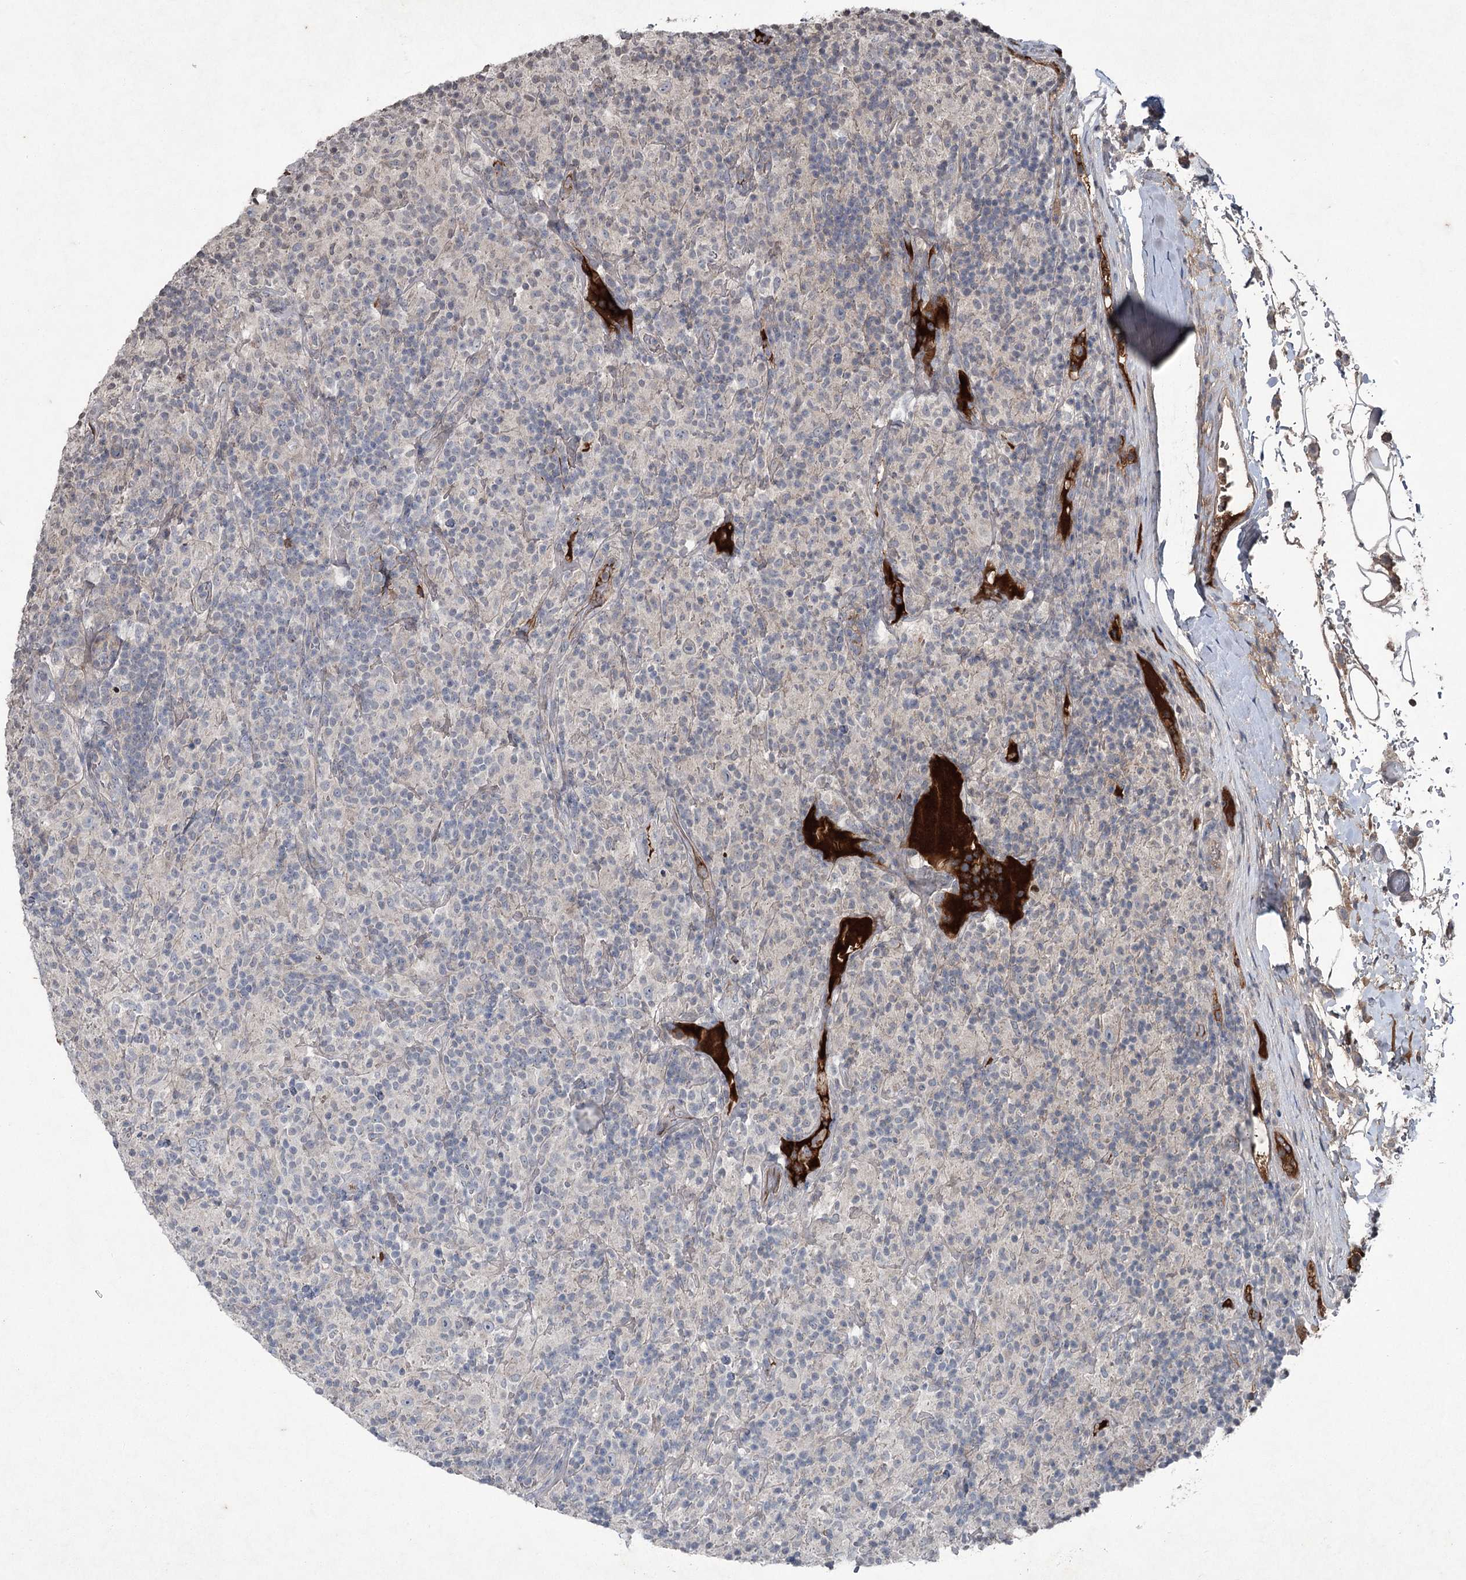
{"staining": {"intensity": "negative", "quantity": "none", "location": "none"}, "tissue": "lymphoma", "cell_type": "Tumor cells", "image_type": "cancer", "snomed": [{"axis": "morphology", "description": "Hodgkin's disease, NOS"}, {"axis": "topography", "description": "Lymph node"}], "caption": "Image shows no significant protein staining in tumor cells of lymphoma.", "gene": "PGLYRP2", "patient": {"sex": "male", "age": 70}}